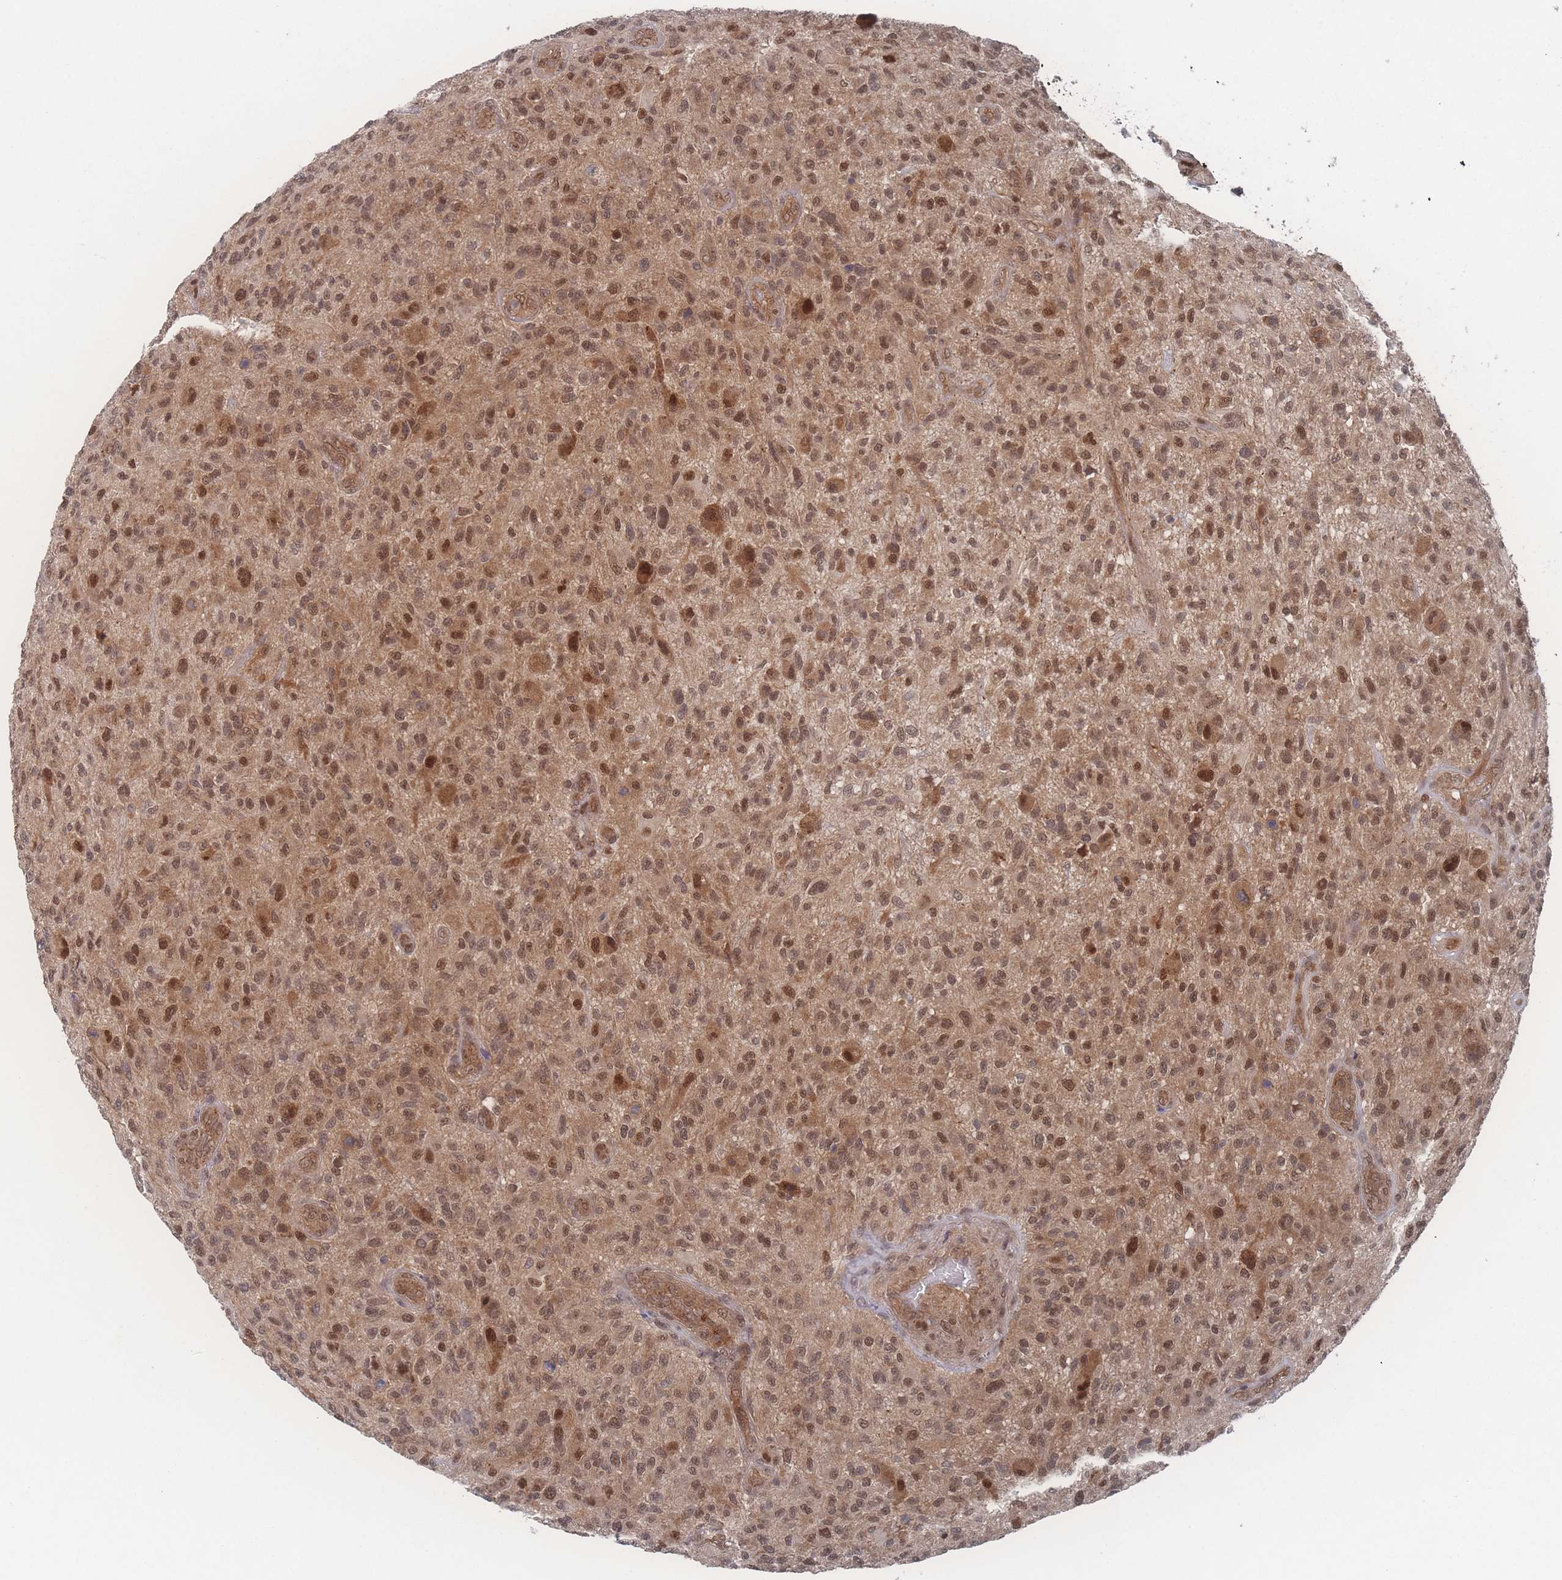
{"staining": {"intensity": "moderate", "quantity": ">75%", "location": "nuclear"}, "tissue": "glioma", "cell_type": "Tumor cells", "image_type": "cancer", "snomed": [{"axis": "morphology", "description": "Glioma, malignant, High grade"}, {"axis": "topography", "description": "Brain"}], "caption": "Immunohistochemical staining of human glioma reveals moderate nuclear protein staining in approximately >75% of tumor cells.", "gene": "PSMA1", "patient": {"sex": "male", "age": 47}}